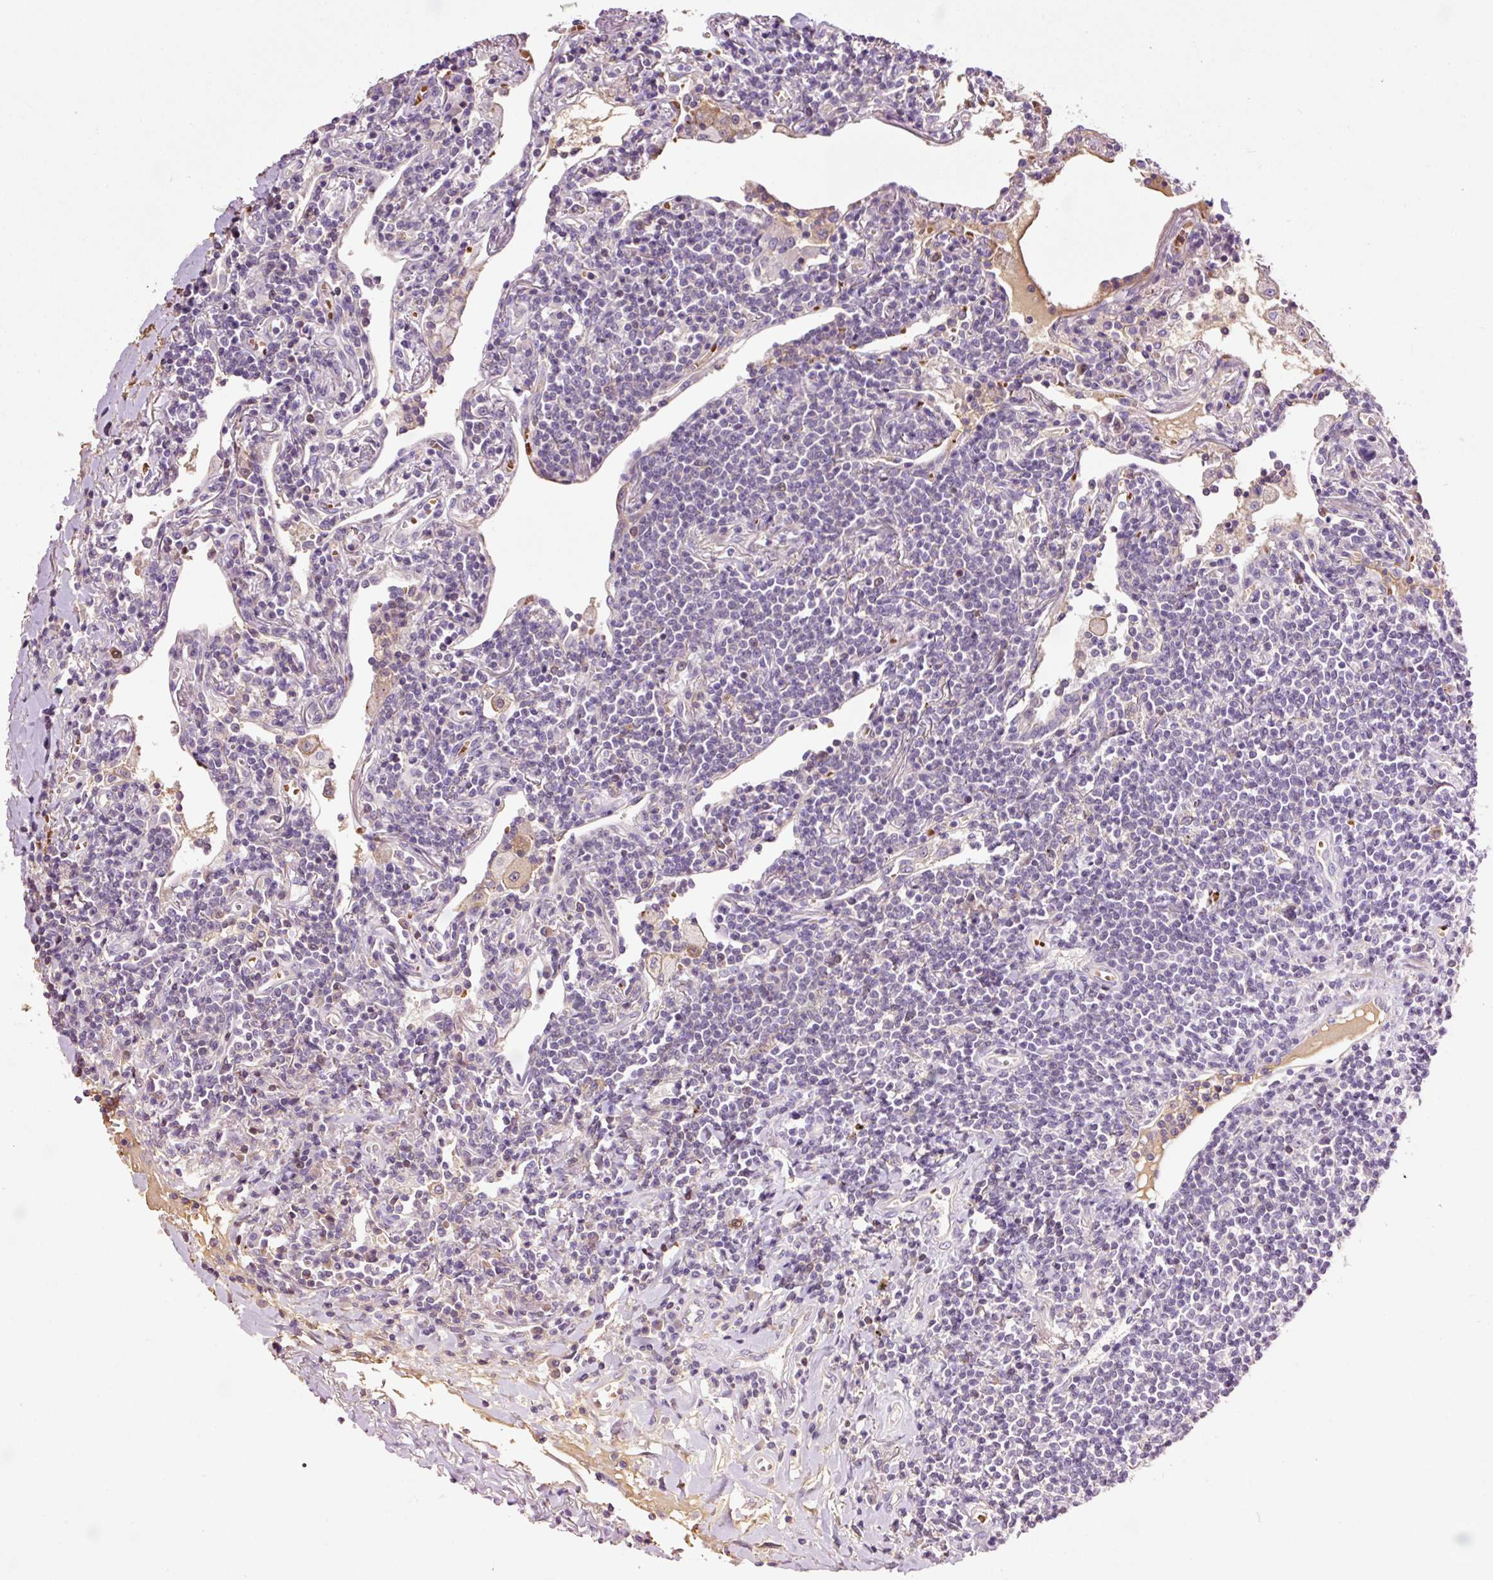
{"staining": {"intensity": "negative", "quantity": "none", "location": "none"}, "tissue": "lymphoma", "cell_type": "Tumor cells", "image_type": "cancer", "snomed": [{"axis": "morphology", "description": "Malignant lymphoma, non-Hodgkin's type, Low grade"}, {"axis": "topography", "description": "Lung"}], "caption": "This is an immunohistochemistry (IHC) image of human lymphoma. There is no staining in tumor cells.", "gene": "TMEM235", "patient": {"sex": "female", "age": 71}}